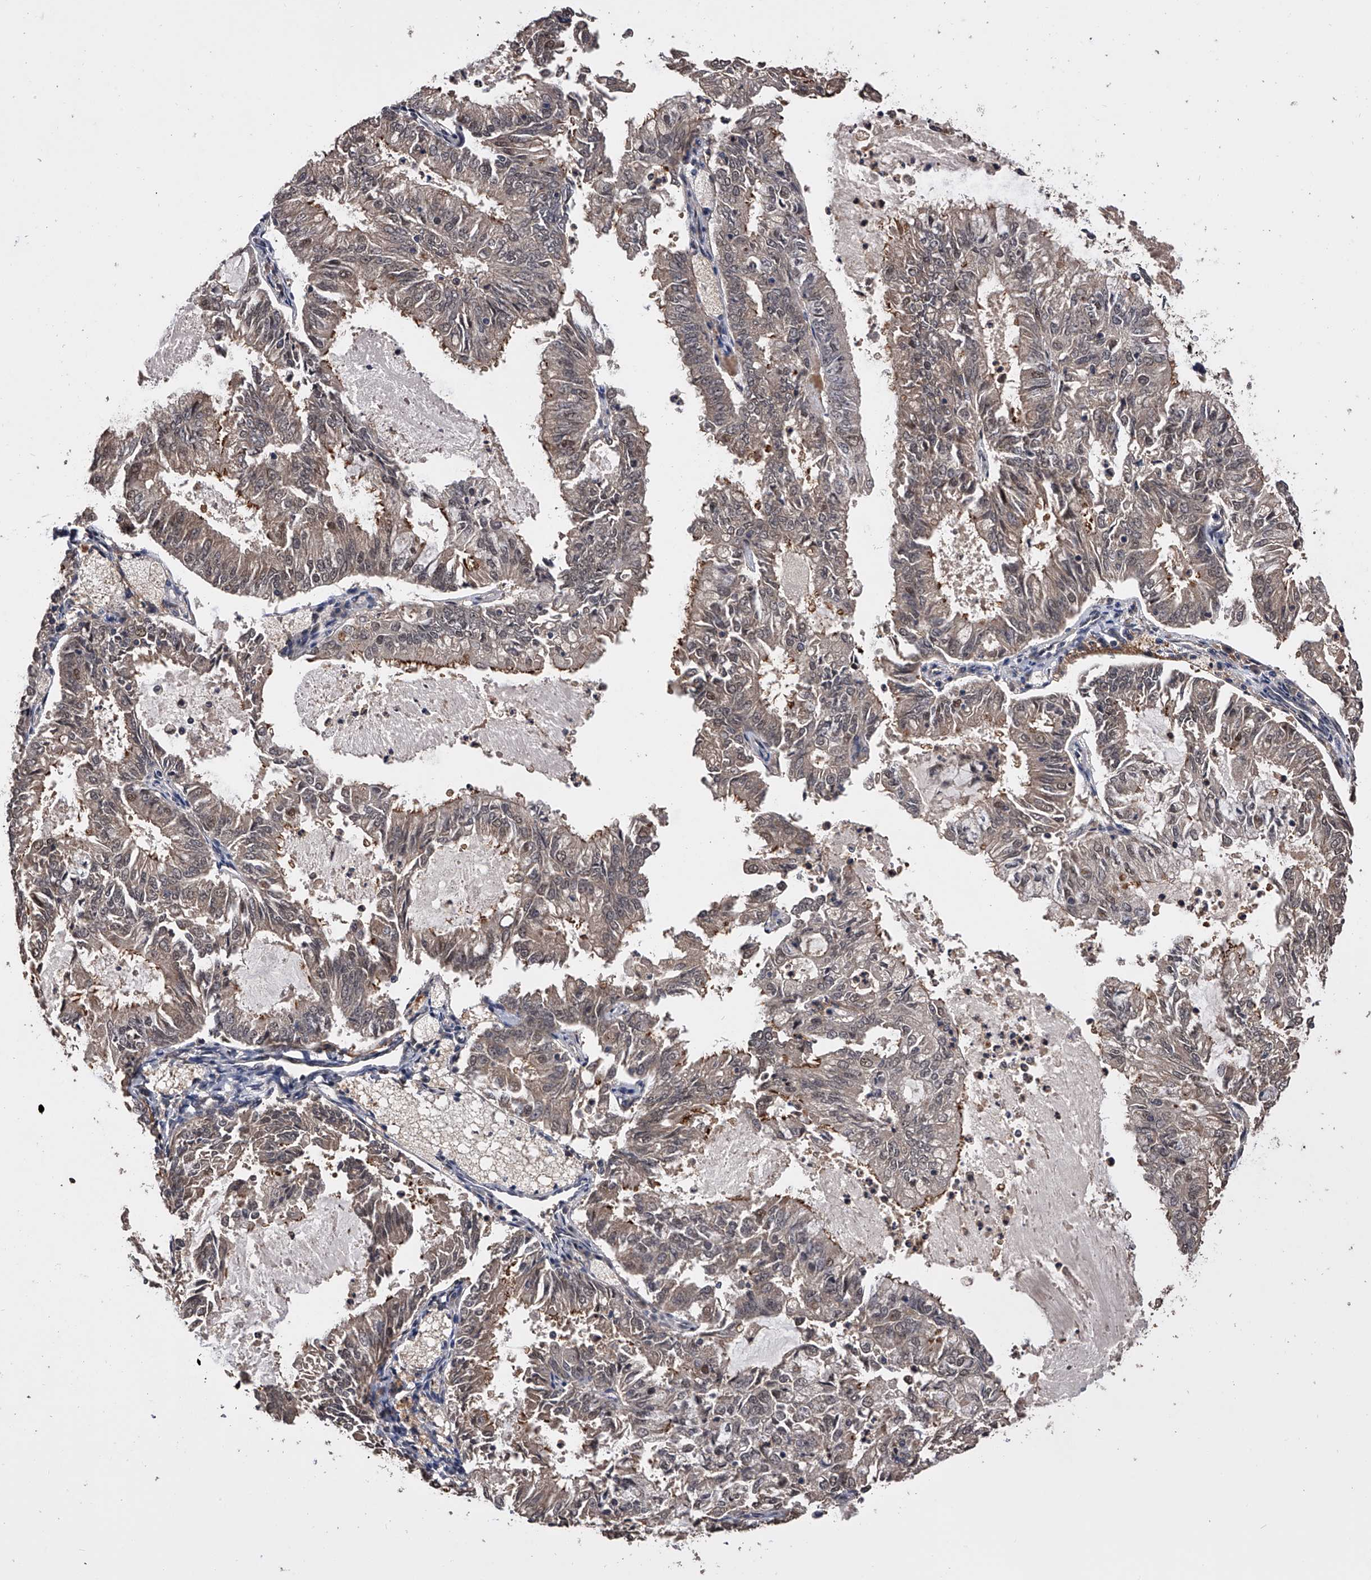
{"staining": {"intensity": "weak", "quantity": "<25%", "location": "cytoplasmic/membranous"}, "tissue": "endometrial cancer", "cell_type": "Tumor cells", "image_type": "cancer", "snomed": [{"axis": "morphology", "description": "Adenocarcinoma, NOS"}, {"axis": "topography", "description": "Endometrium"}], "caption": "A photomicrograph of human endometrial adenocarcinoma is negative for staining in tumor cells.", "gene": "EFCAB7", "patient": {"sex": "female", "age": 57}}